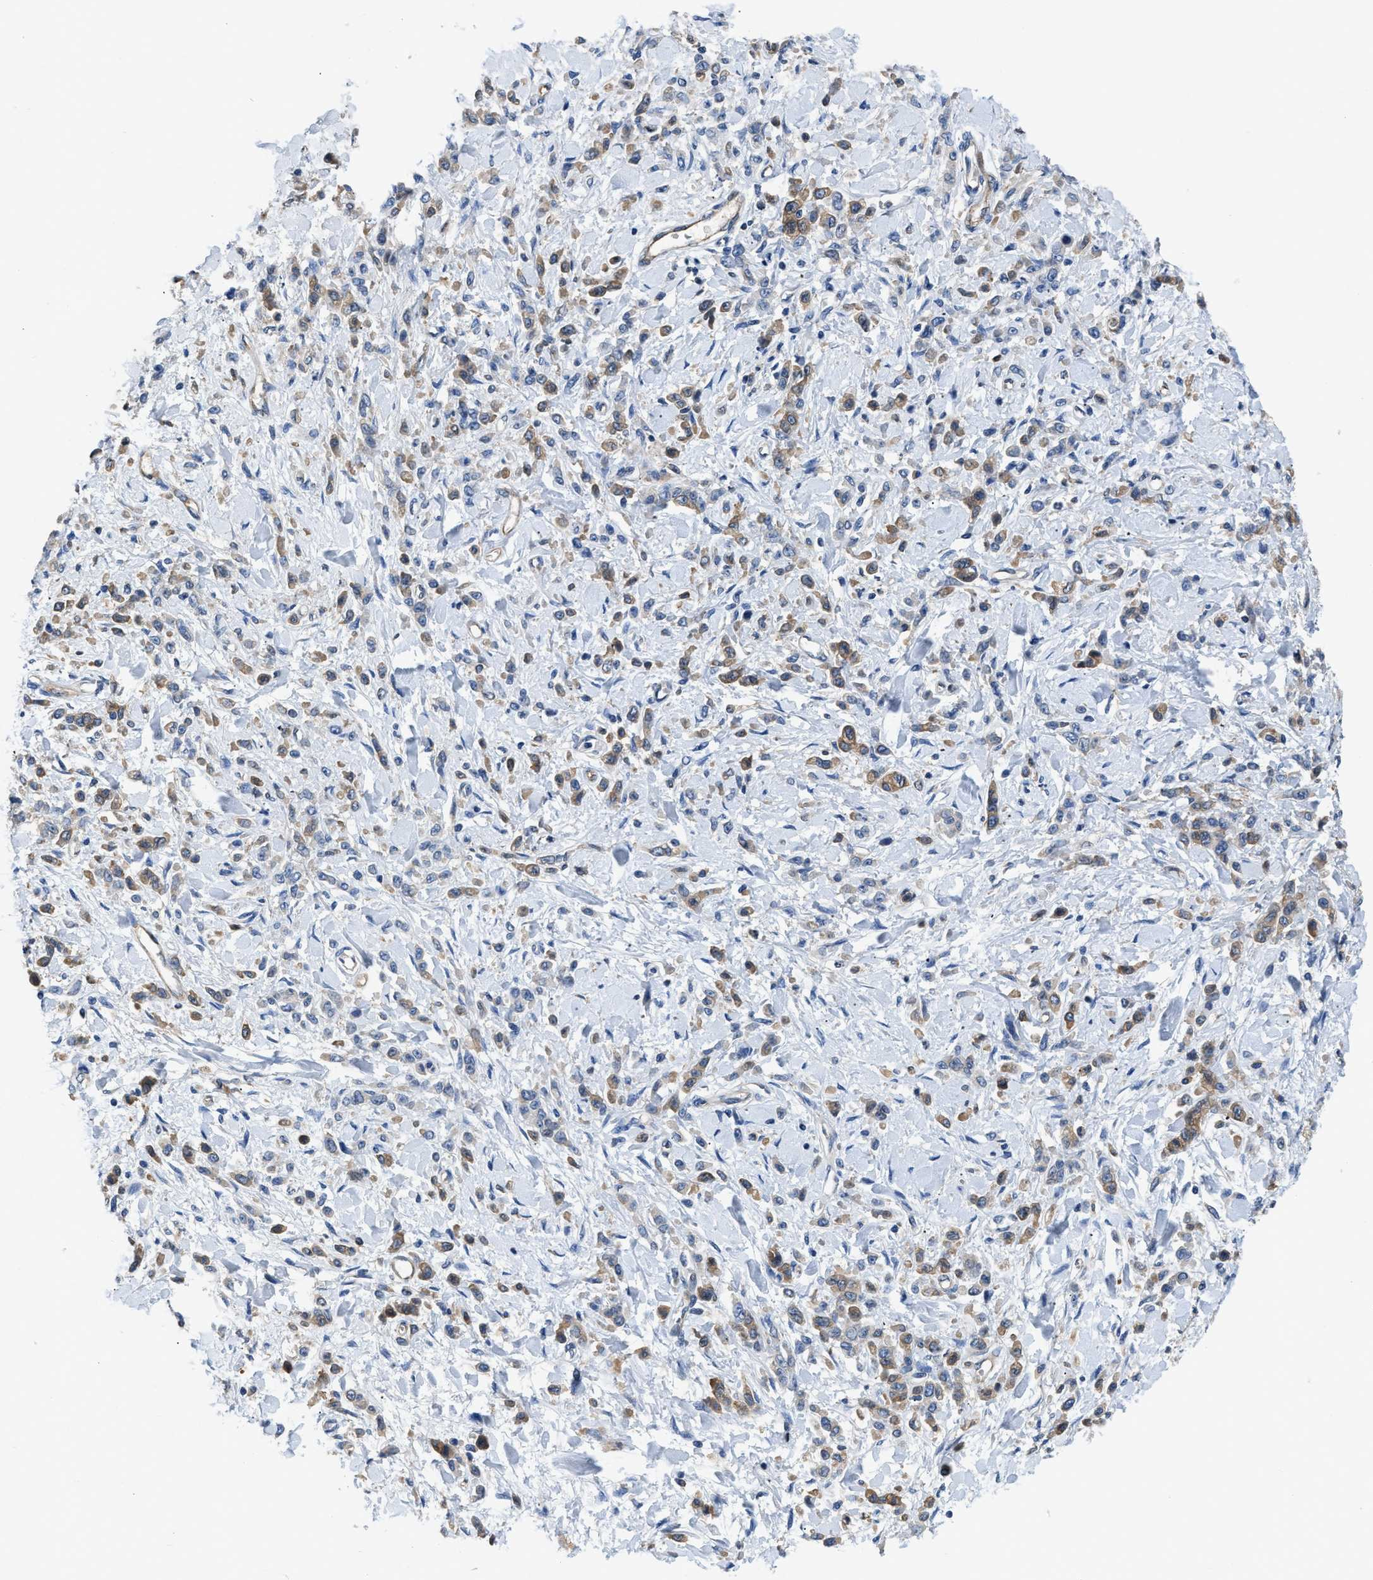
{"staining": {"intensity": "moderate", "quantity": ">75%", "location": "cytoplasmic/membranous"}, "tissue": "stomach cancer", "cell_type": "Tumor cells", "image_type": "cancer", "snomed": [{"axis": "morphology", "description": "Normal tissue, NOS"}, {"axis": "morphology", "description": "Adenocarcinoma, NOS"}, {"axis": "topography", "description": "Stomach"}], "caption": "Immunohistochemistry (DAB (3,3'-diaminobenzidine)) staining of human stomach cancer (adenocarcinoma) exhibits moderate cytoplasmic/membranous protein positivity in about >75% of tumor cells. (DAB = brown stain, brightfield microscopy at high magnification).", "gene": "PKM", "patient": {"sex": "male", "age": 82}}